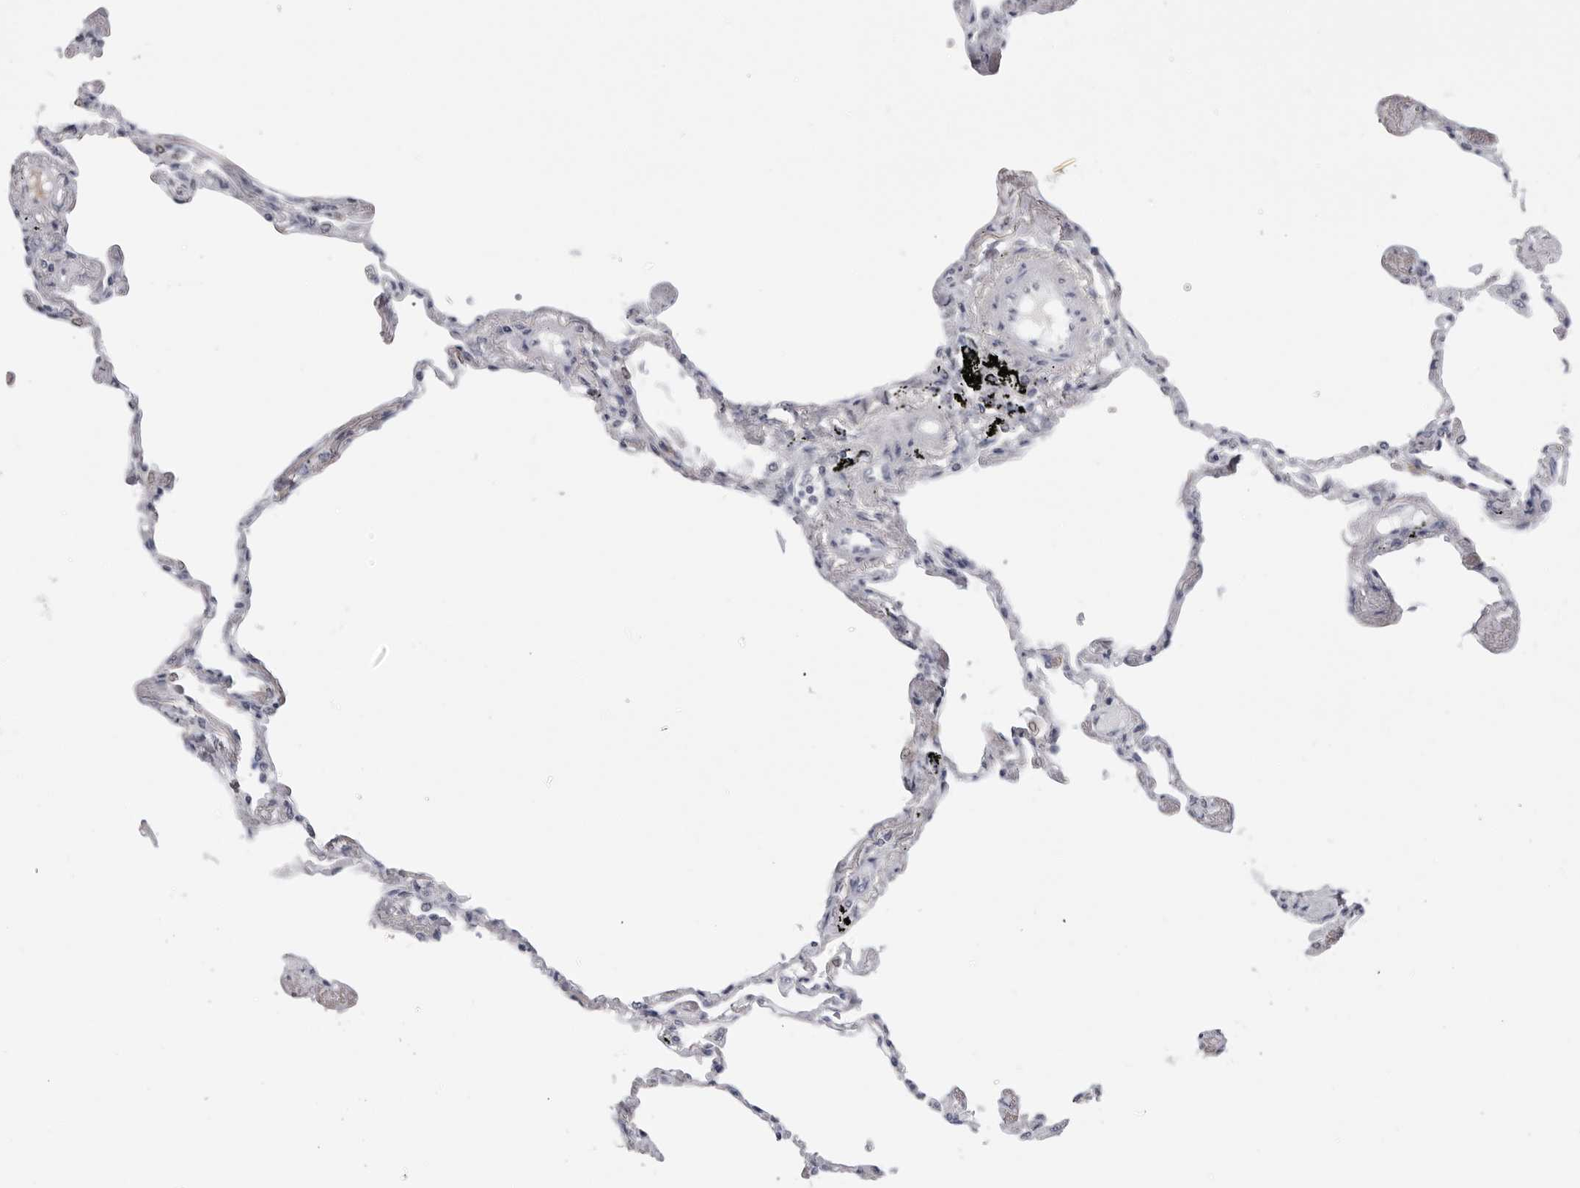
{"staining": {"intensity": "moderate", "quantity": "<25%", "location": "cytoplasmic/membranous"}, "tissue": "lung", "cell_type": "Alveolar cells", "image_type": "normal", "snomed": [{"axis": "morphology", "description": "Normal tissue, NOS"}, {"axis": "topography", "description": "Lung"}], "caption": "DAB (3,3'-diaminobenzidine) immunohistochemical staining of unremarkable lung exhibits moderate cytoplasmic/membranous protein expression in about <25% of alveolar cells.", "gene": "SERPINF2", "patient": {"sex": "female", "age": 67}}